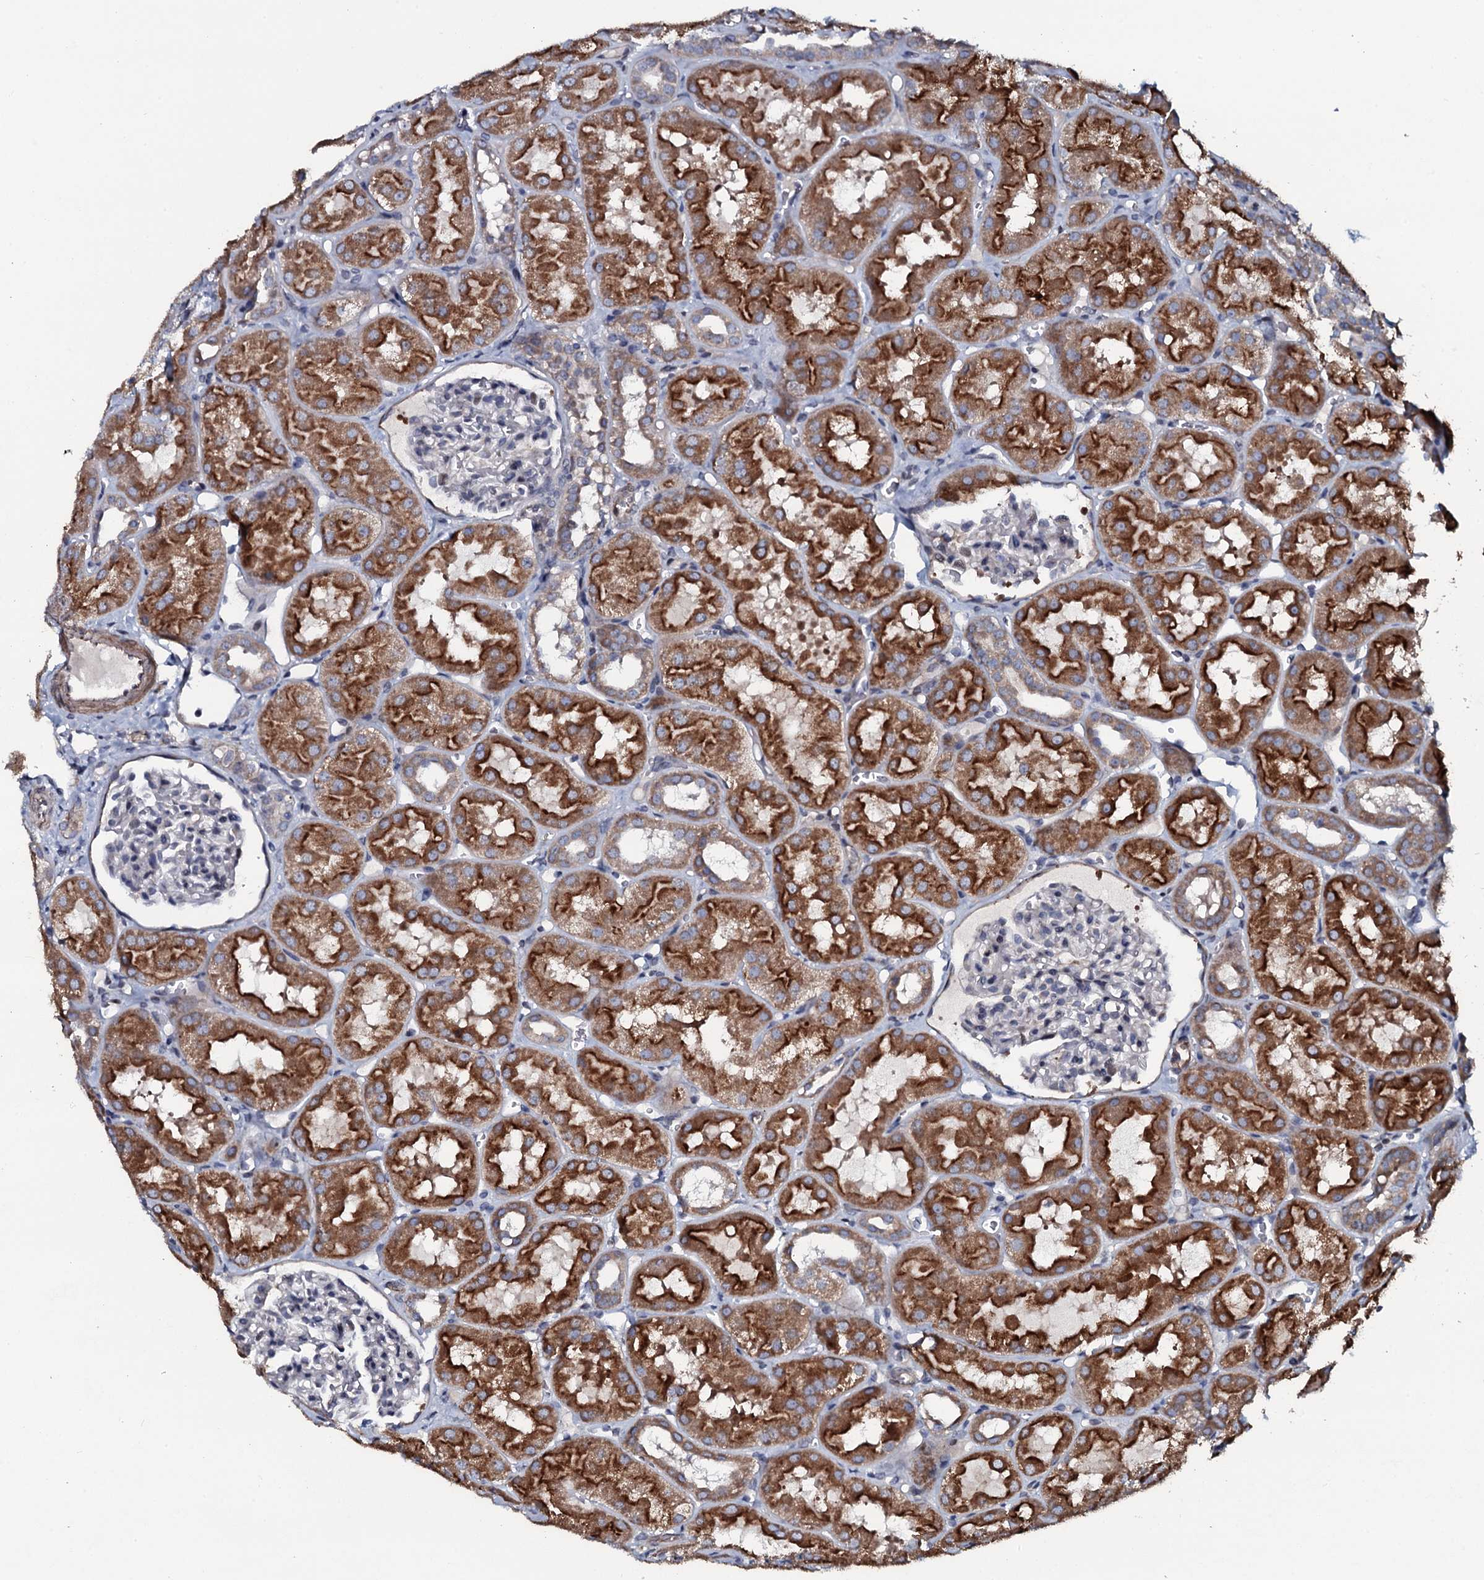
{"staining": {"intensity": "negative", "quantity": "none", "location": "none"}, "tissue": "kidney", "cell_type": "Cells in glomeruli", "image_type": "normal", "snomed": [{"axis": "morphology", "description": "Normal tissue, NOS"}, {"axis": "topography", "description": "Kidney"}, {"axis": "topography", "description": "Urinary bladder"}], "caption": "Kidney stained for a protein using immunohistochemistry exhibits no staining cells in glomeruli.", "gene": "KCTD4", "patient": {"sex": "male", "age": 16}}